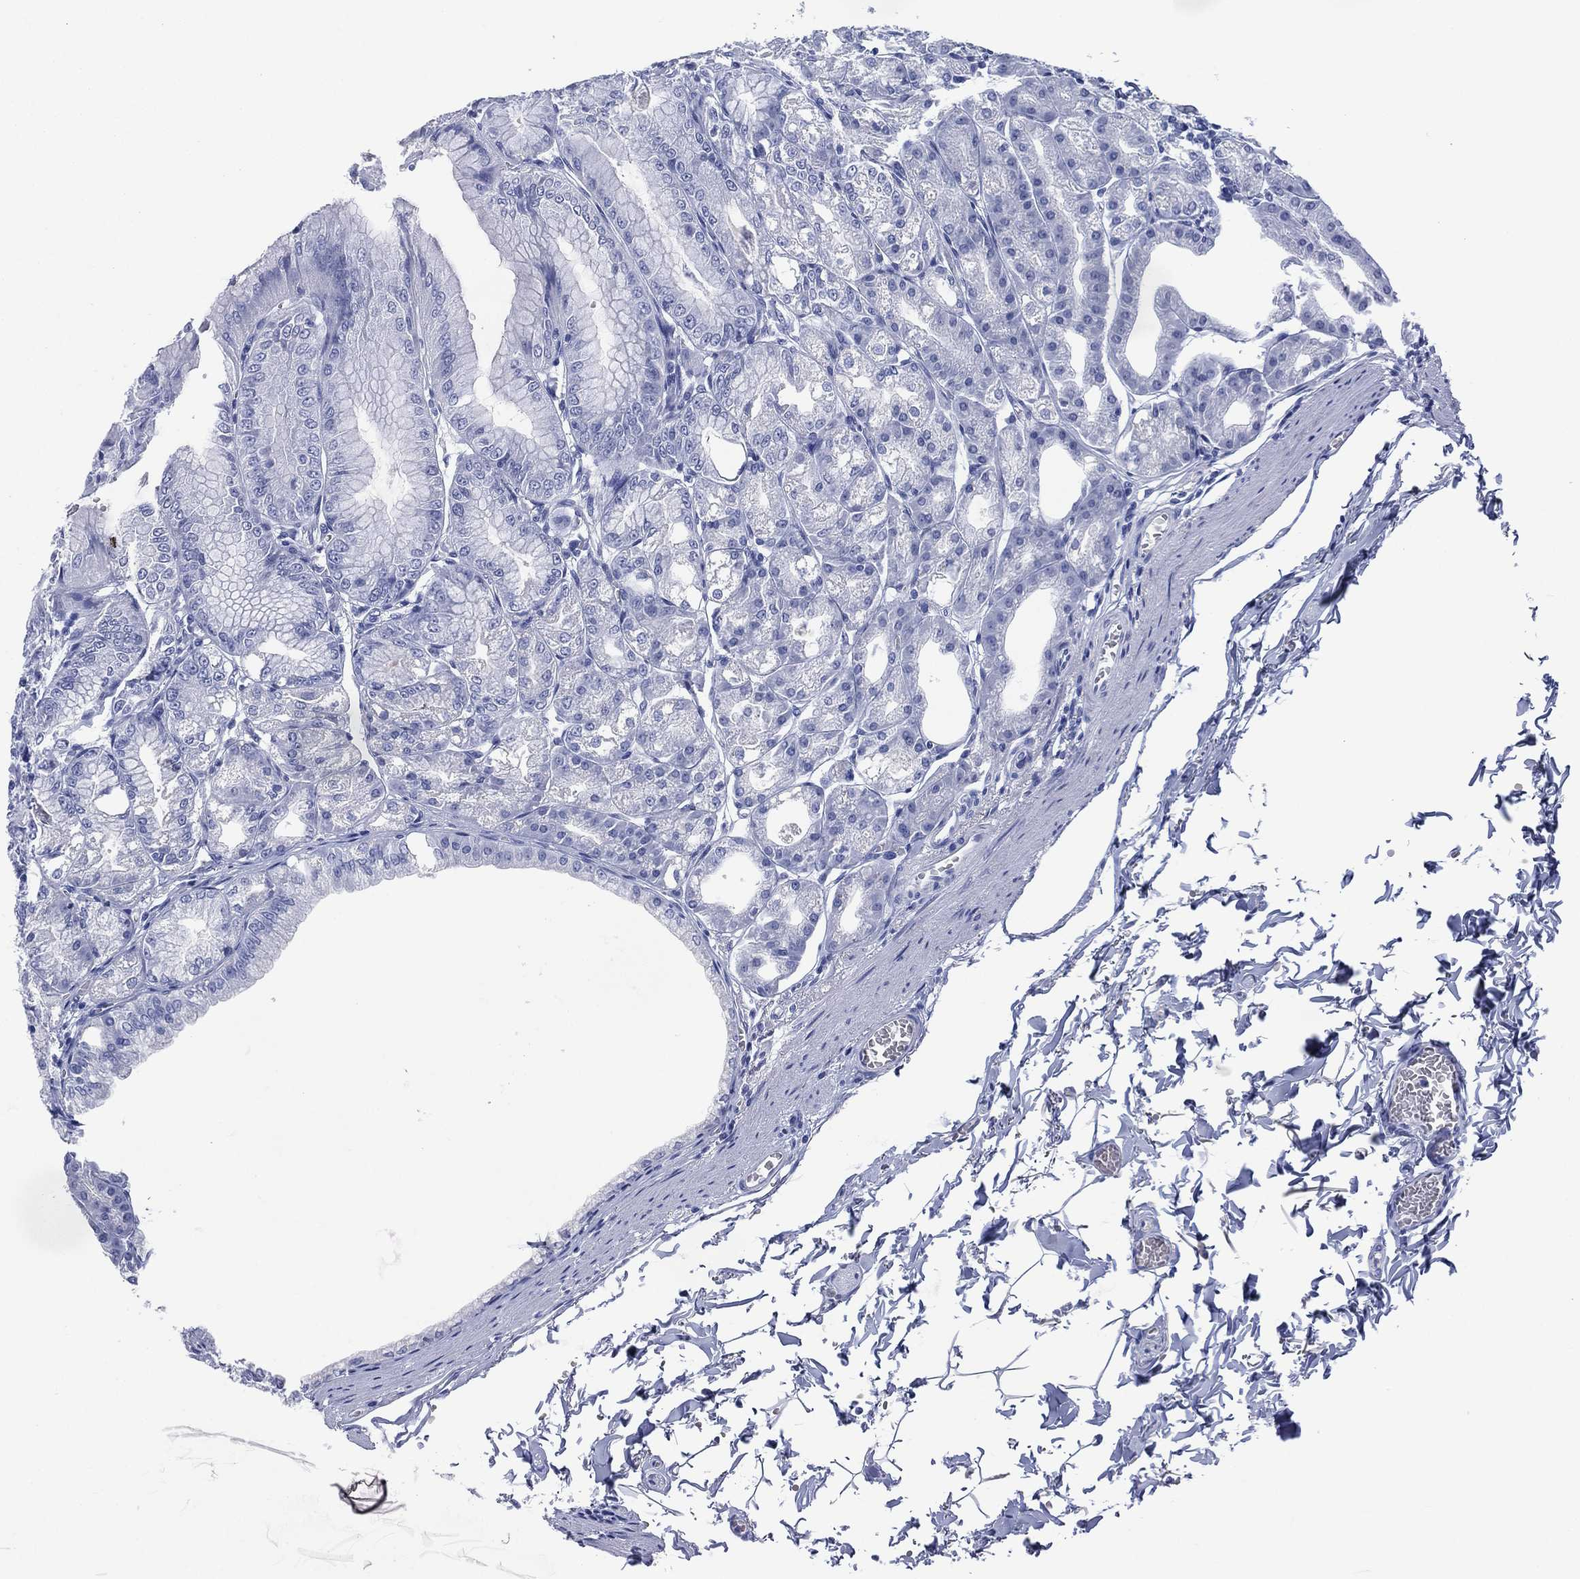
{"staining": {"intensity": "negative", "quantity": "none", "location": "none"}, "tissue": "stomach", "cell_type": "Glandular cells", "image_type": "normal", "snomed": [{"axis": "morphology", "description": "Normal tissue, NOS"}, {"axis": "topography", "description": "Stomach"}], "caption": "A micrograph of human stomach is negative for staining in glandular cells.", "gene": "SIGLECL1", "patient": {"sex": "male", "age": 71}}